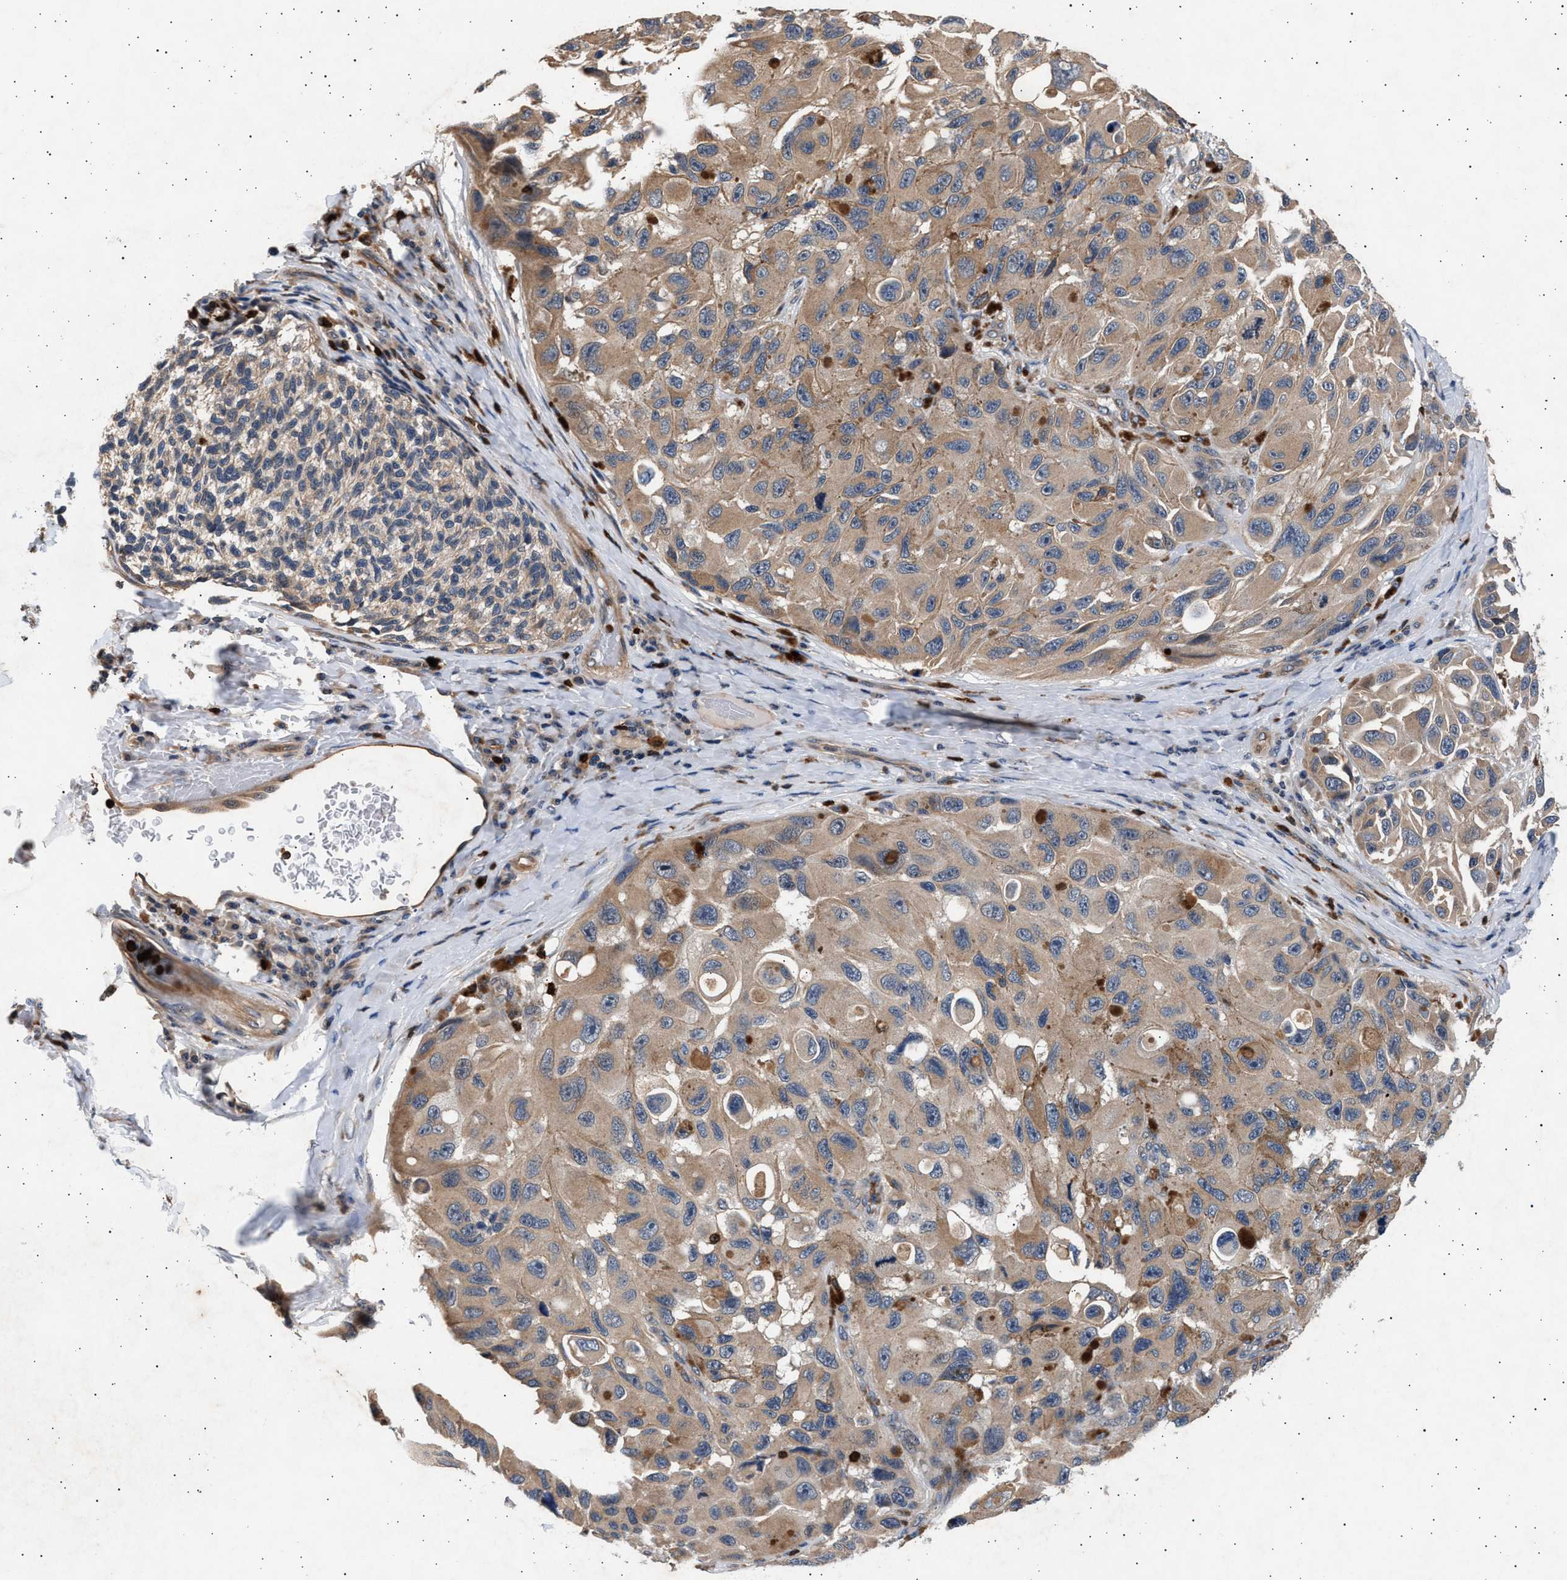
{"staining": {"intensity": "weak", "quantity": ">75%", "location": "cytoplasmic/membranous"}, "tissue": "melanoma", "cell_type": "Tumor cells", "image_type": "cancer", "snomed": [{"axis": "morphology", "description": "Malignant melanoma, NOS"}, {"axis": "topography", "description": "Skin"}], "caption": "High-power microscopy captured an immunohistochemistry photomicrograph of malignant melanoma, revealing weak cytoplasmic/membranous expression in about >75% of tumor cells.", "gene": "GRAP2", "patient": {"sex": "female", "age": 73}}